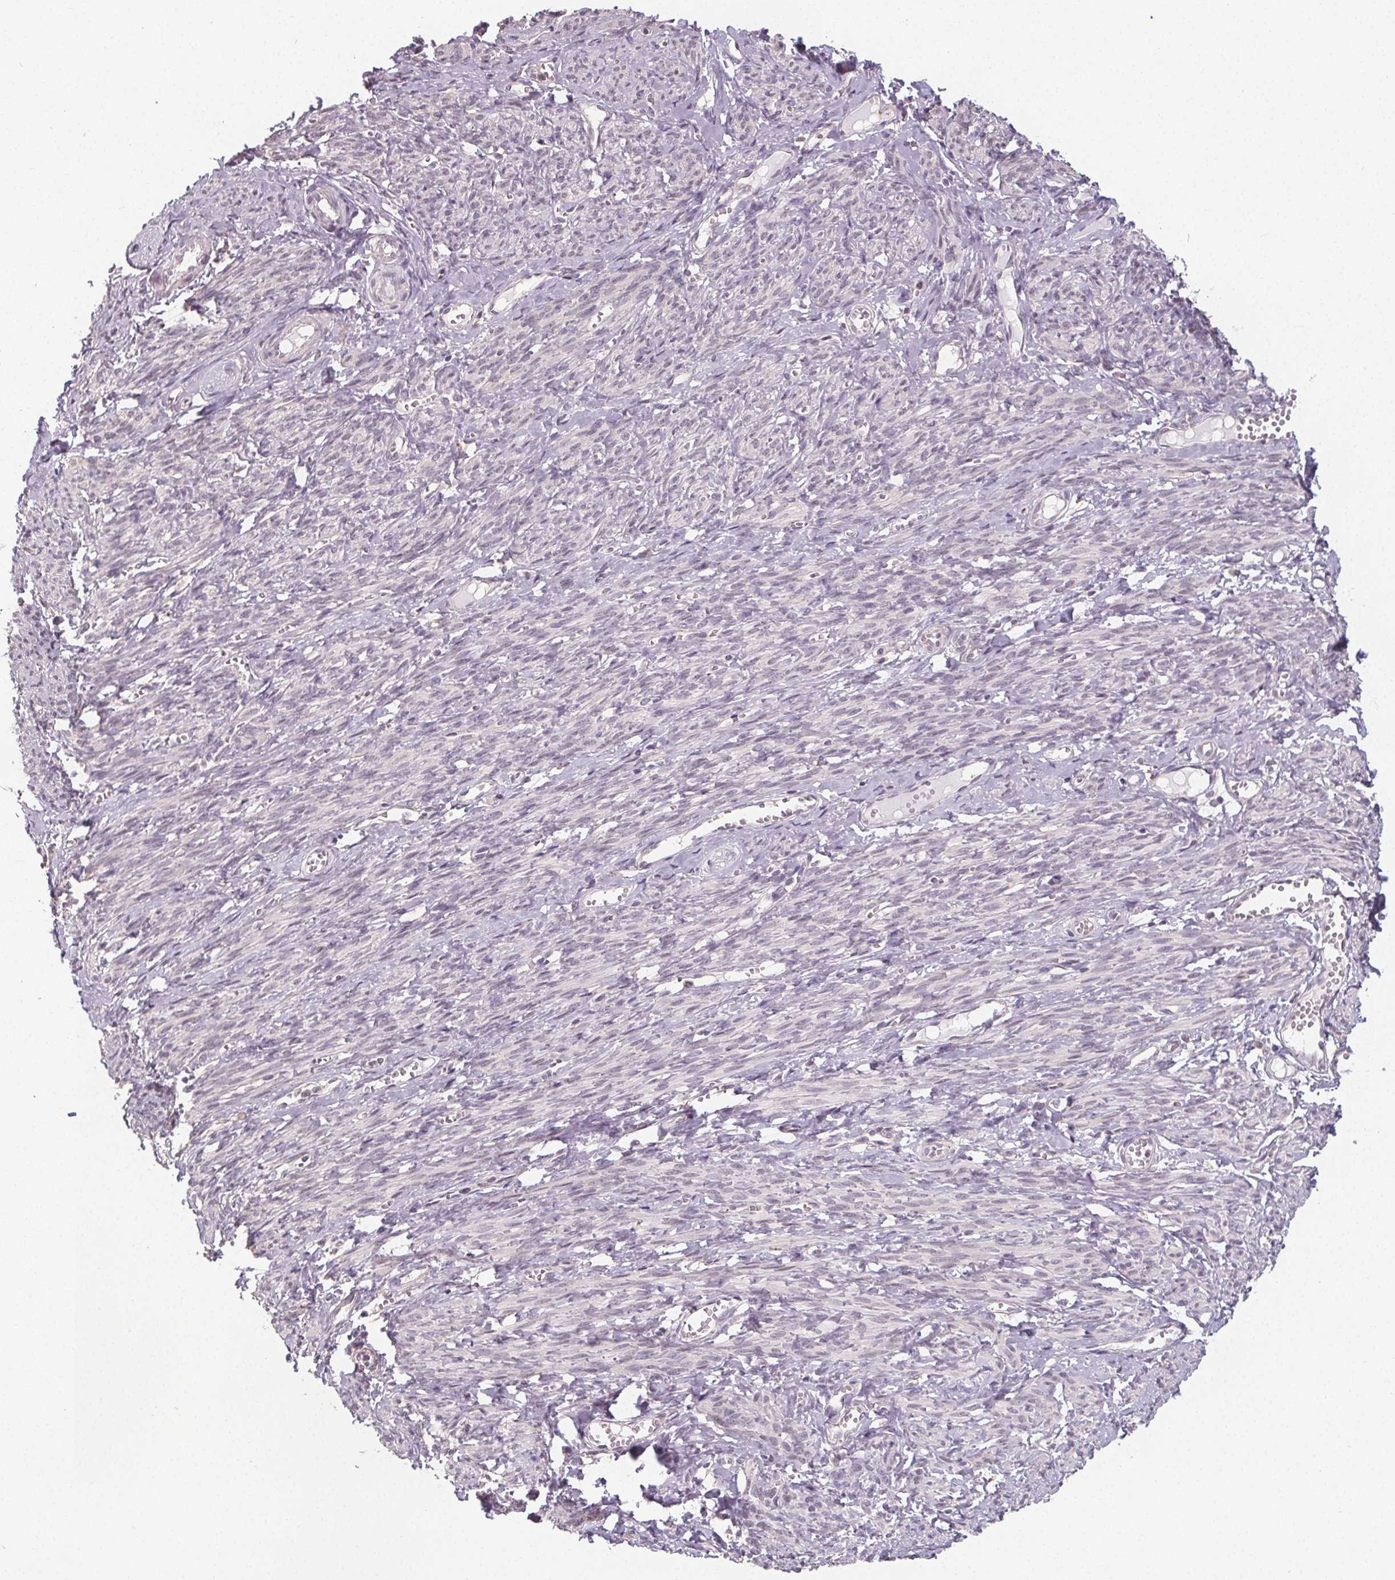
{"staining": {"intensity": "negative", "quantity": "none", "location": "none"}, "tissue": "smooth muscle", "cell_type": "Smooth muscle cells", "image_type": "normal", "snomed": [{"axis": "morphology", "description": "Normal tissue, NOS"}, {"axis": "topography", "description": "Smooth muscle"}], "caption": "This is an immunohistochemistry image of normal human smooth muscle. There is no staining in smooth muscle cells.", "gene": "SLC26A2", "patient": {"sex": "female", "age": 65}}